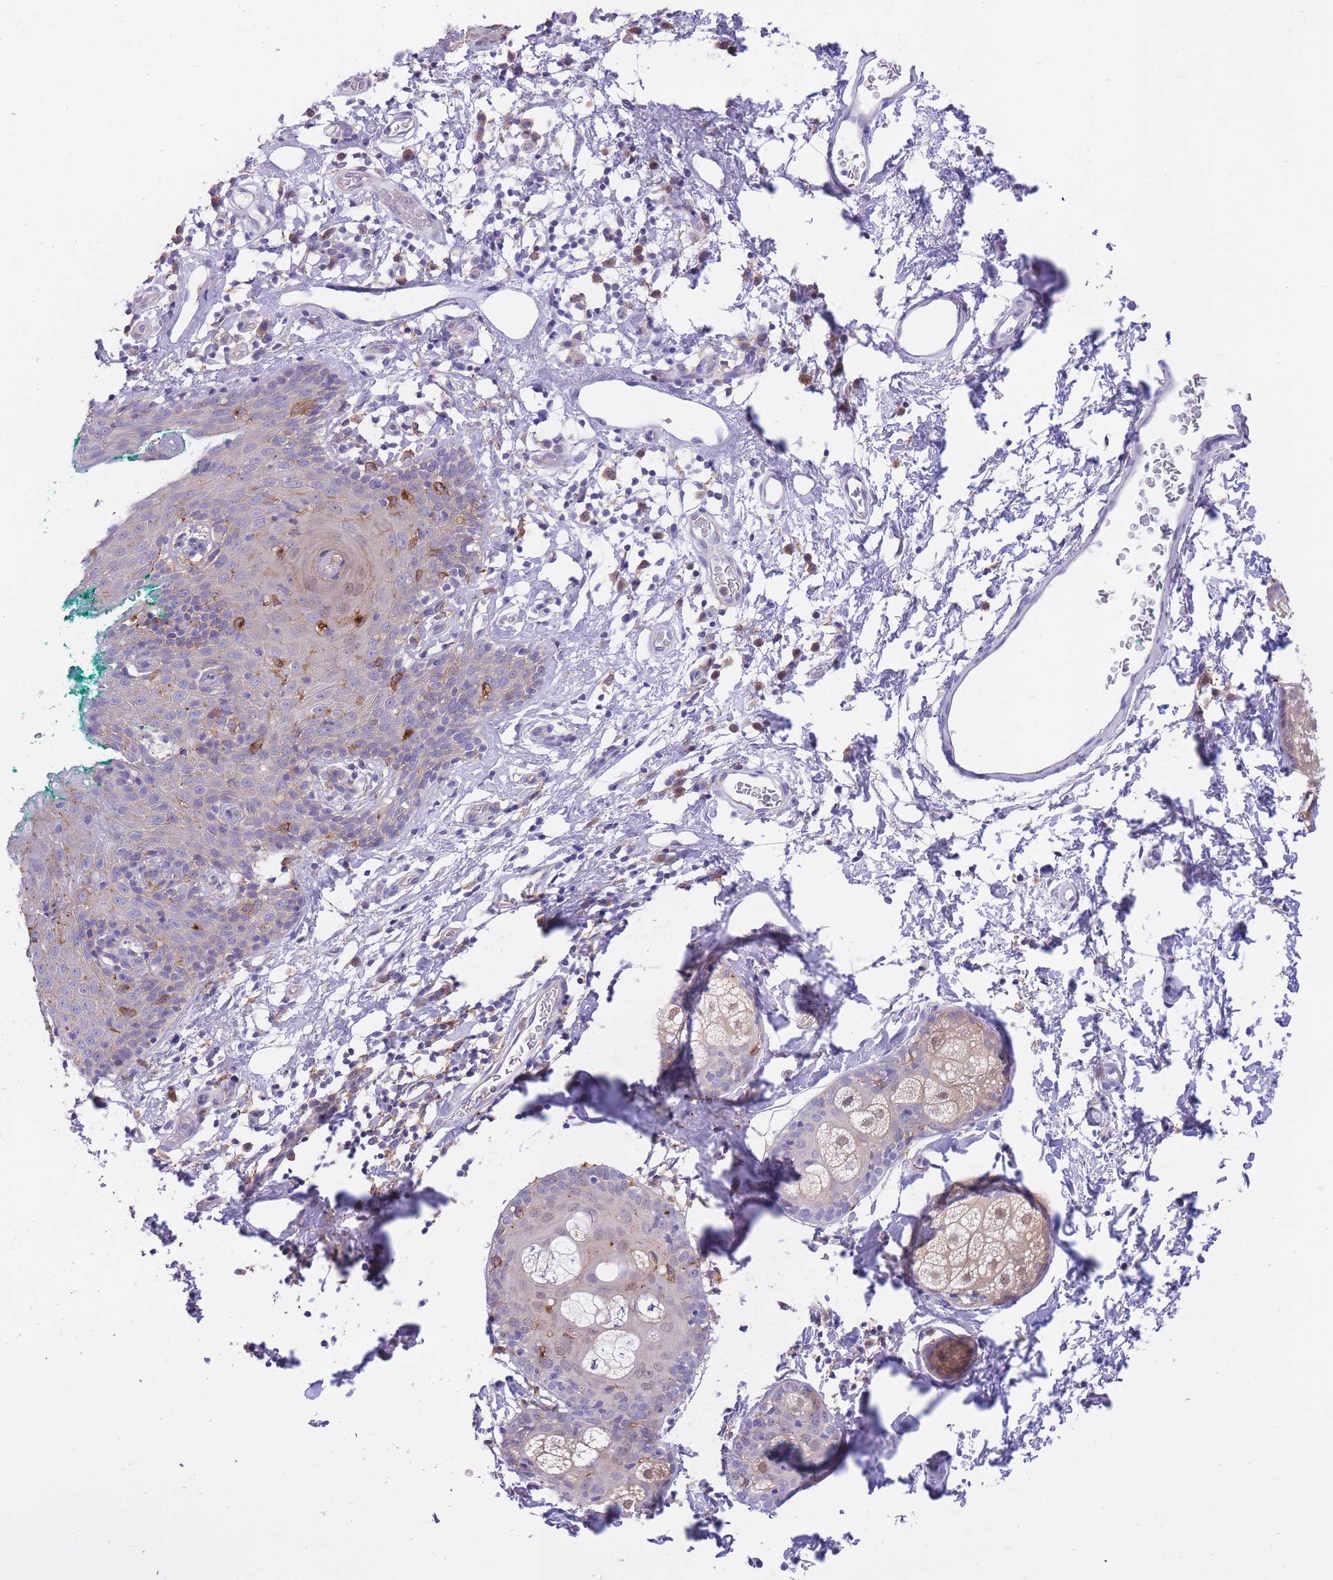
{"staining": {"intensity": "negative", "quantity": "none", "location": "none"}, "tissue": "skin", "cell_type": "Epidermal cells", "image_type": "normal", "snomed": [{"axis": "morphology", "description": "Normal tissue, NOS"}, {"axis": "topography", "description": "Vulva"}], "caption": "An image of human skin is negative for staining in epidermal cells.", "gene": "NAMPT", "patient": {"sex": "female", "age": 66}}